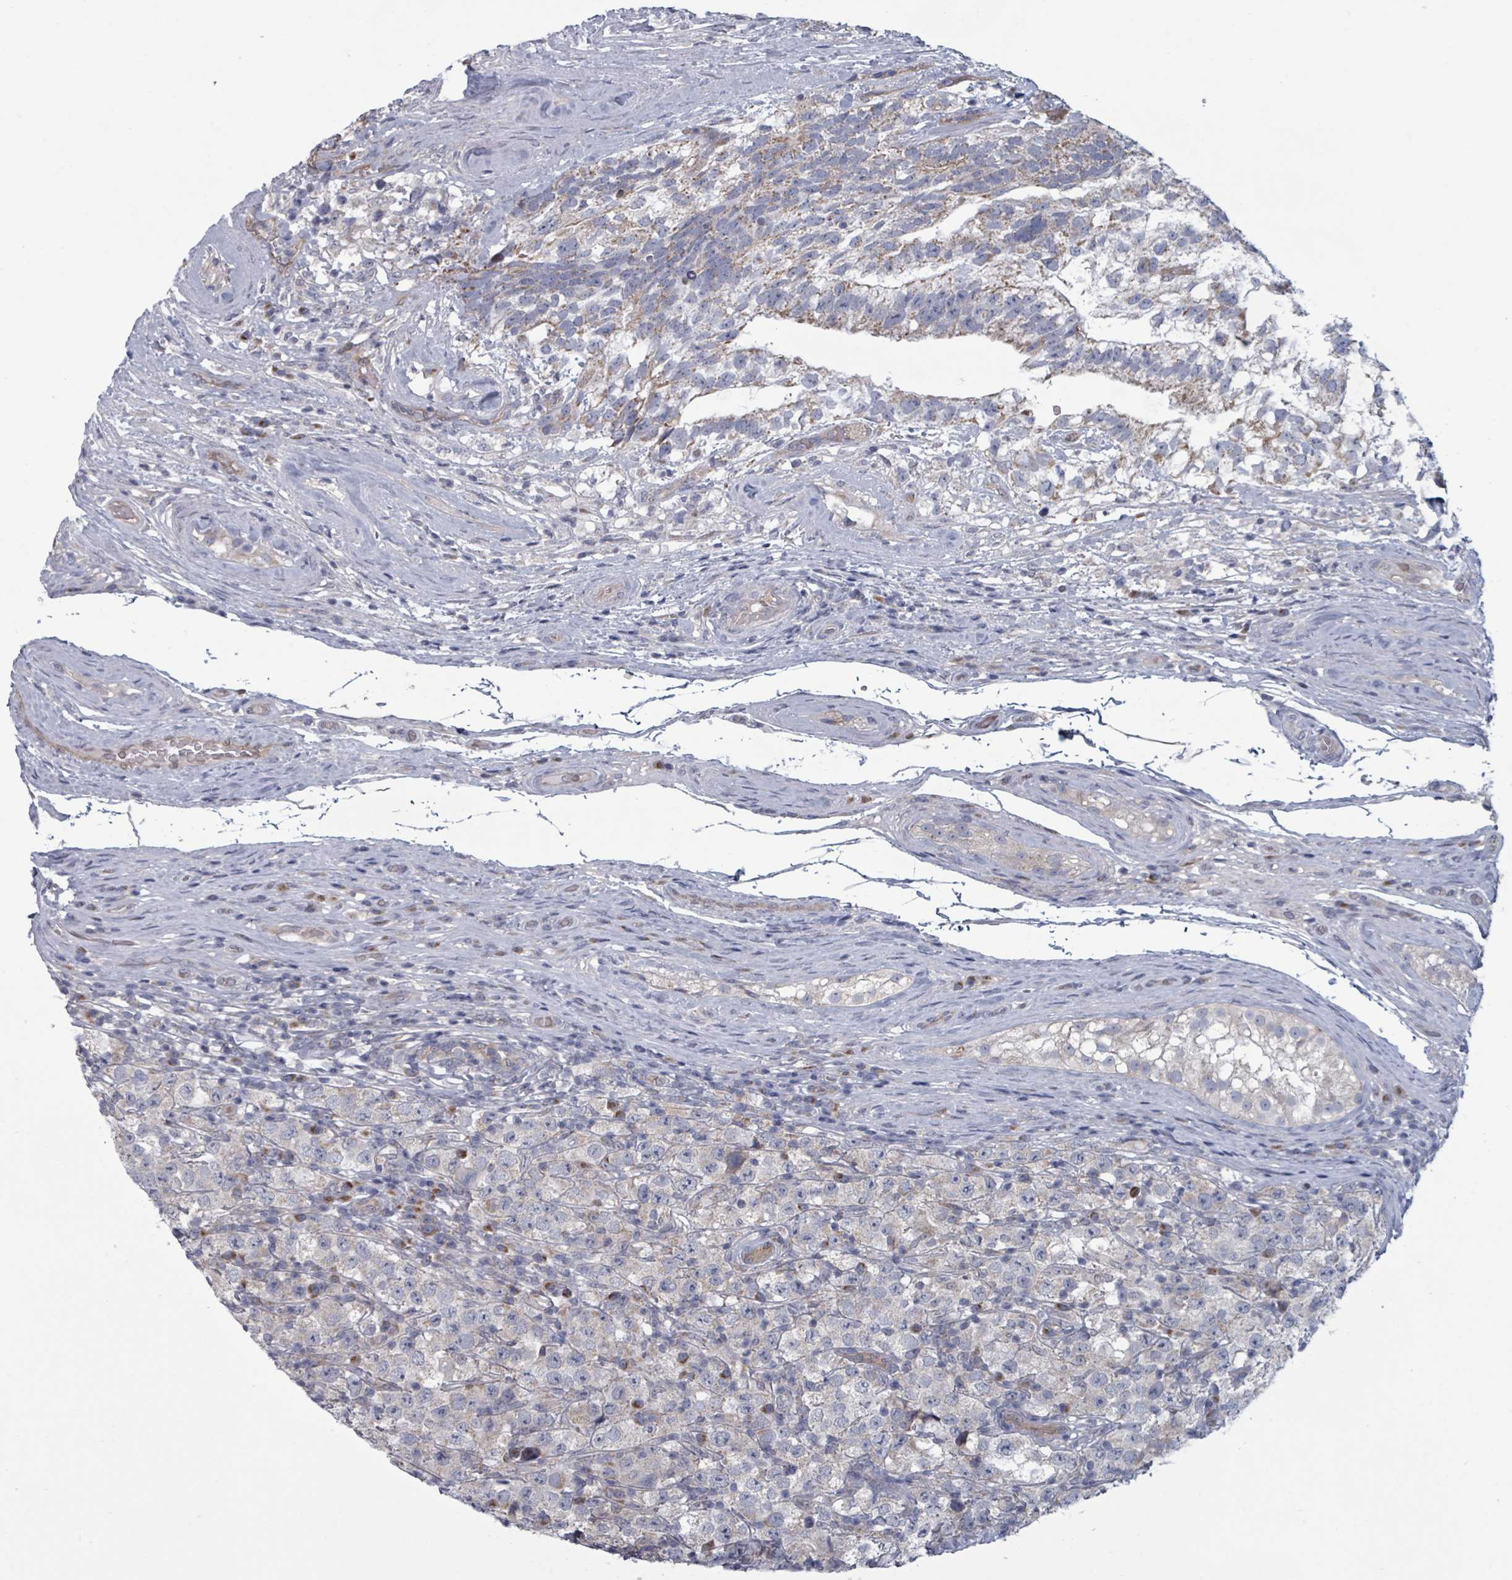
{"staining": {"intensity": "negative", "quantity": "none", "location": "none"}, "tissue": "testis cancer", "cell_type": "Tumor cells", "image_type": "cancer", "snomed": [{"axis": "morphology", "description": "Seminoma, NOS"}, {"axis": "morphology", "description": "Carcinoma, Embryonal, NOS"}, {"axis": "topography", "description": "Testis"}], "caption": "This is an IHC photomicrograph of human testis cancer (seminoma). There is no staining in tumor cells.", "gene": "FKBP1A", "patient": {"sex": "male", "age": 41}}